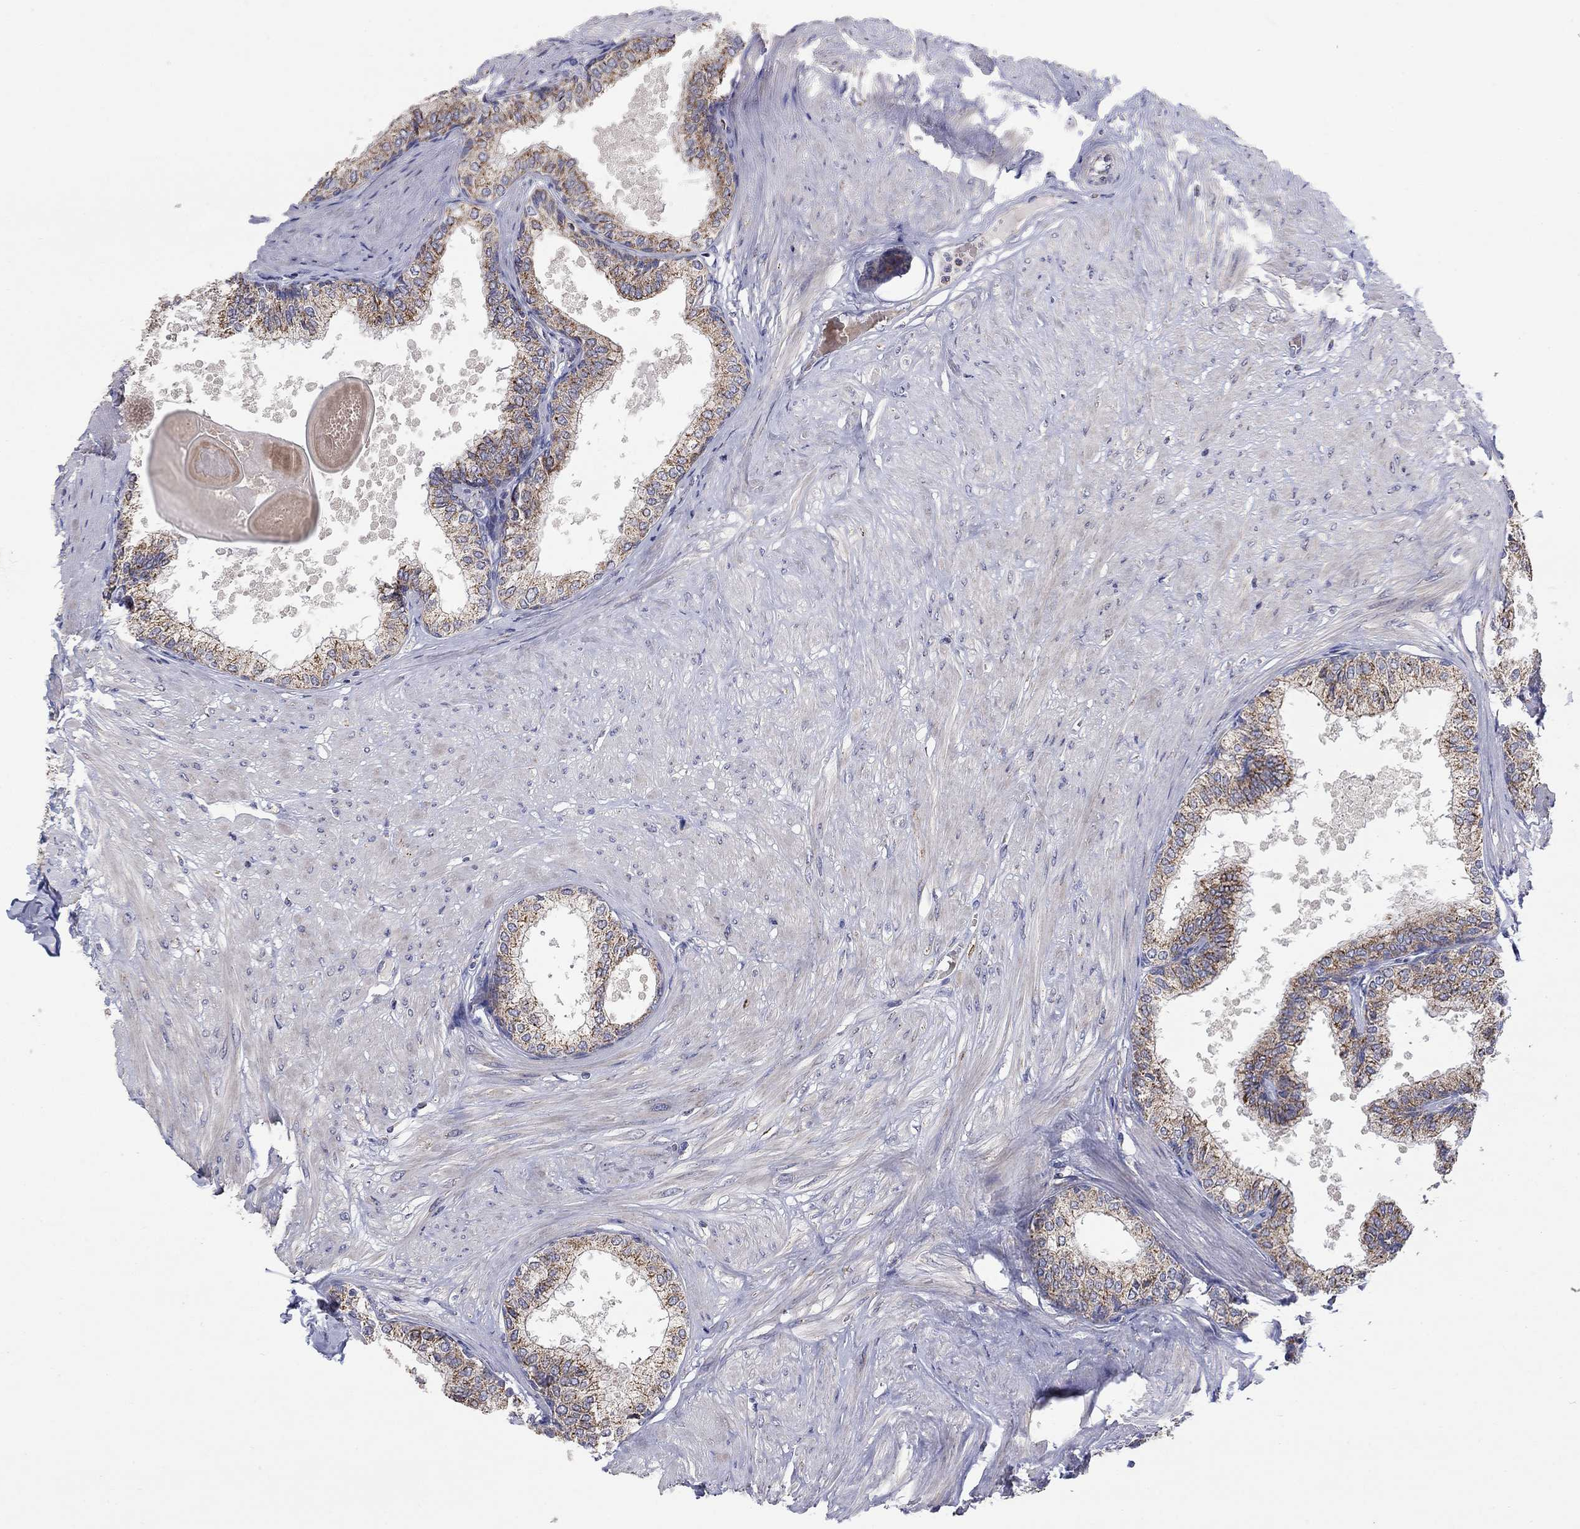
{"staining": {"intensity": "moderate", "quantity": ">75%", "location": "cytoplasmic/membranous"}, "tissue": "prostate", "cell_type": "Glandular cells", "image_type": "normal", "snomed": [{"axis": "morphology", "description": "Normal tissue, NOS"}, {"axis": "topography", "description": "Prostate"}], "caption": "The photomicrograph displays a brown stain indicating the presence of a protein in the cytoplasmic/membranous of glandular cells in prostate. Nuclei are stained in blue.", "gene": "HPS5", "patient": {"sex": "male", "age": 63}}